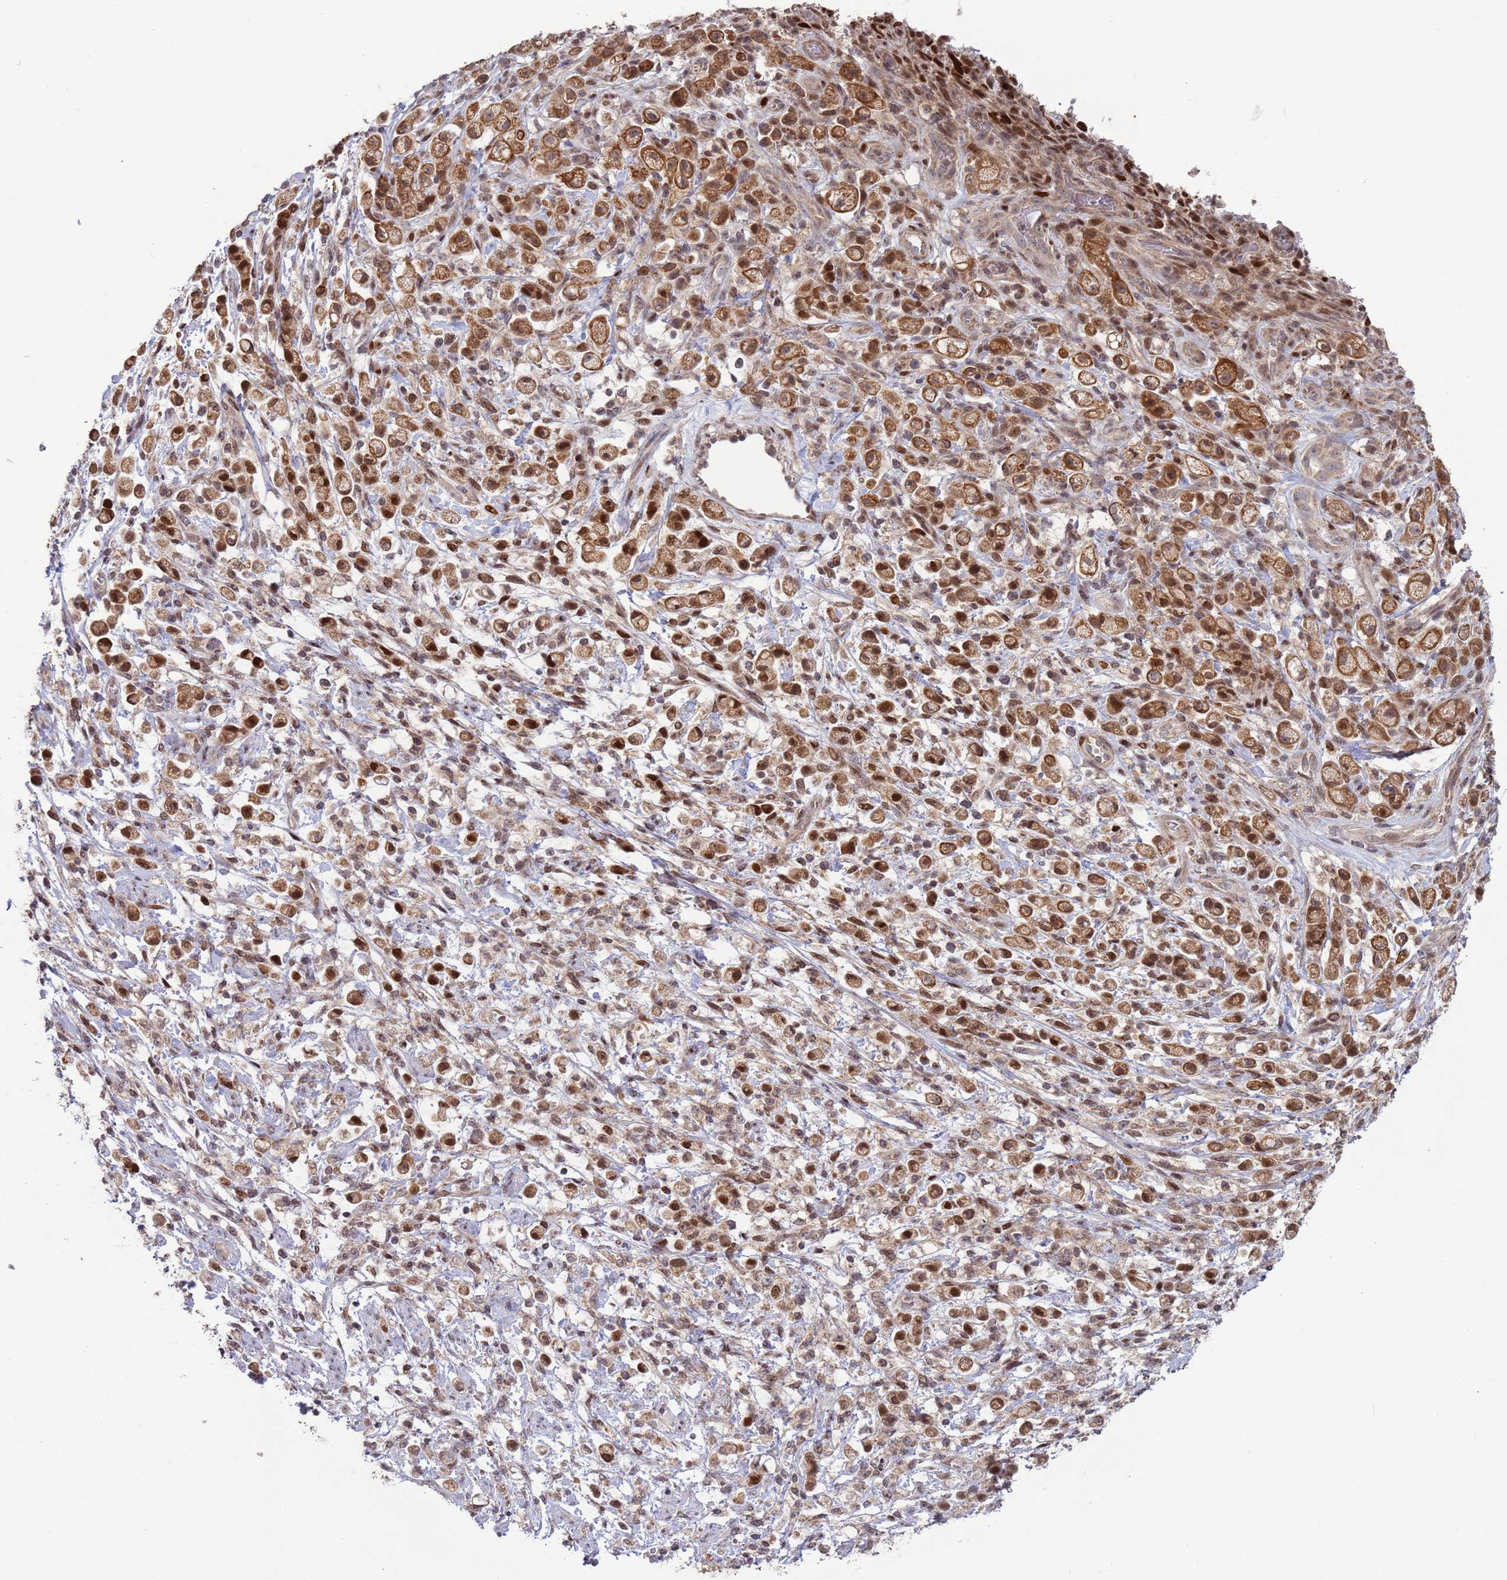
{"staining": {"intensity": "moderate", "quantity": ">75%", "location": "nuclear"}, "tissue": "stomach cancer", "cell_type": "Tumor cells", "image_type": "cancer", "snomed": [{"axis": "morphology", "description": "Adenocarcinoma, NOS"}, {"axis": "topography", "description": "Stomach"}], "caption": "Stomach adenocarcinoma stained with a protein marker exhibits moderate staining in tumor cells.", "gene": "RCOR2", "patient": {"sex": "female", "age": 60}}